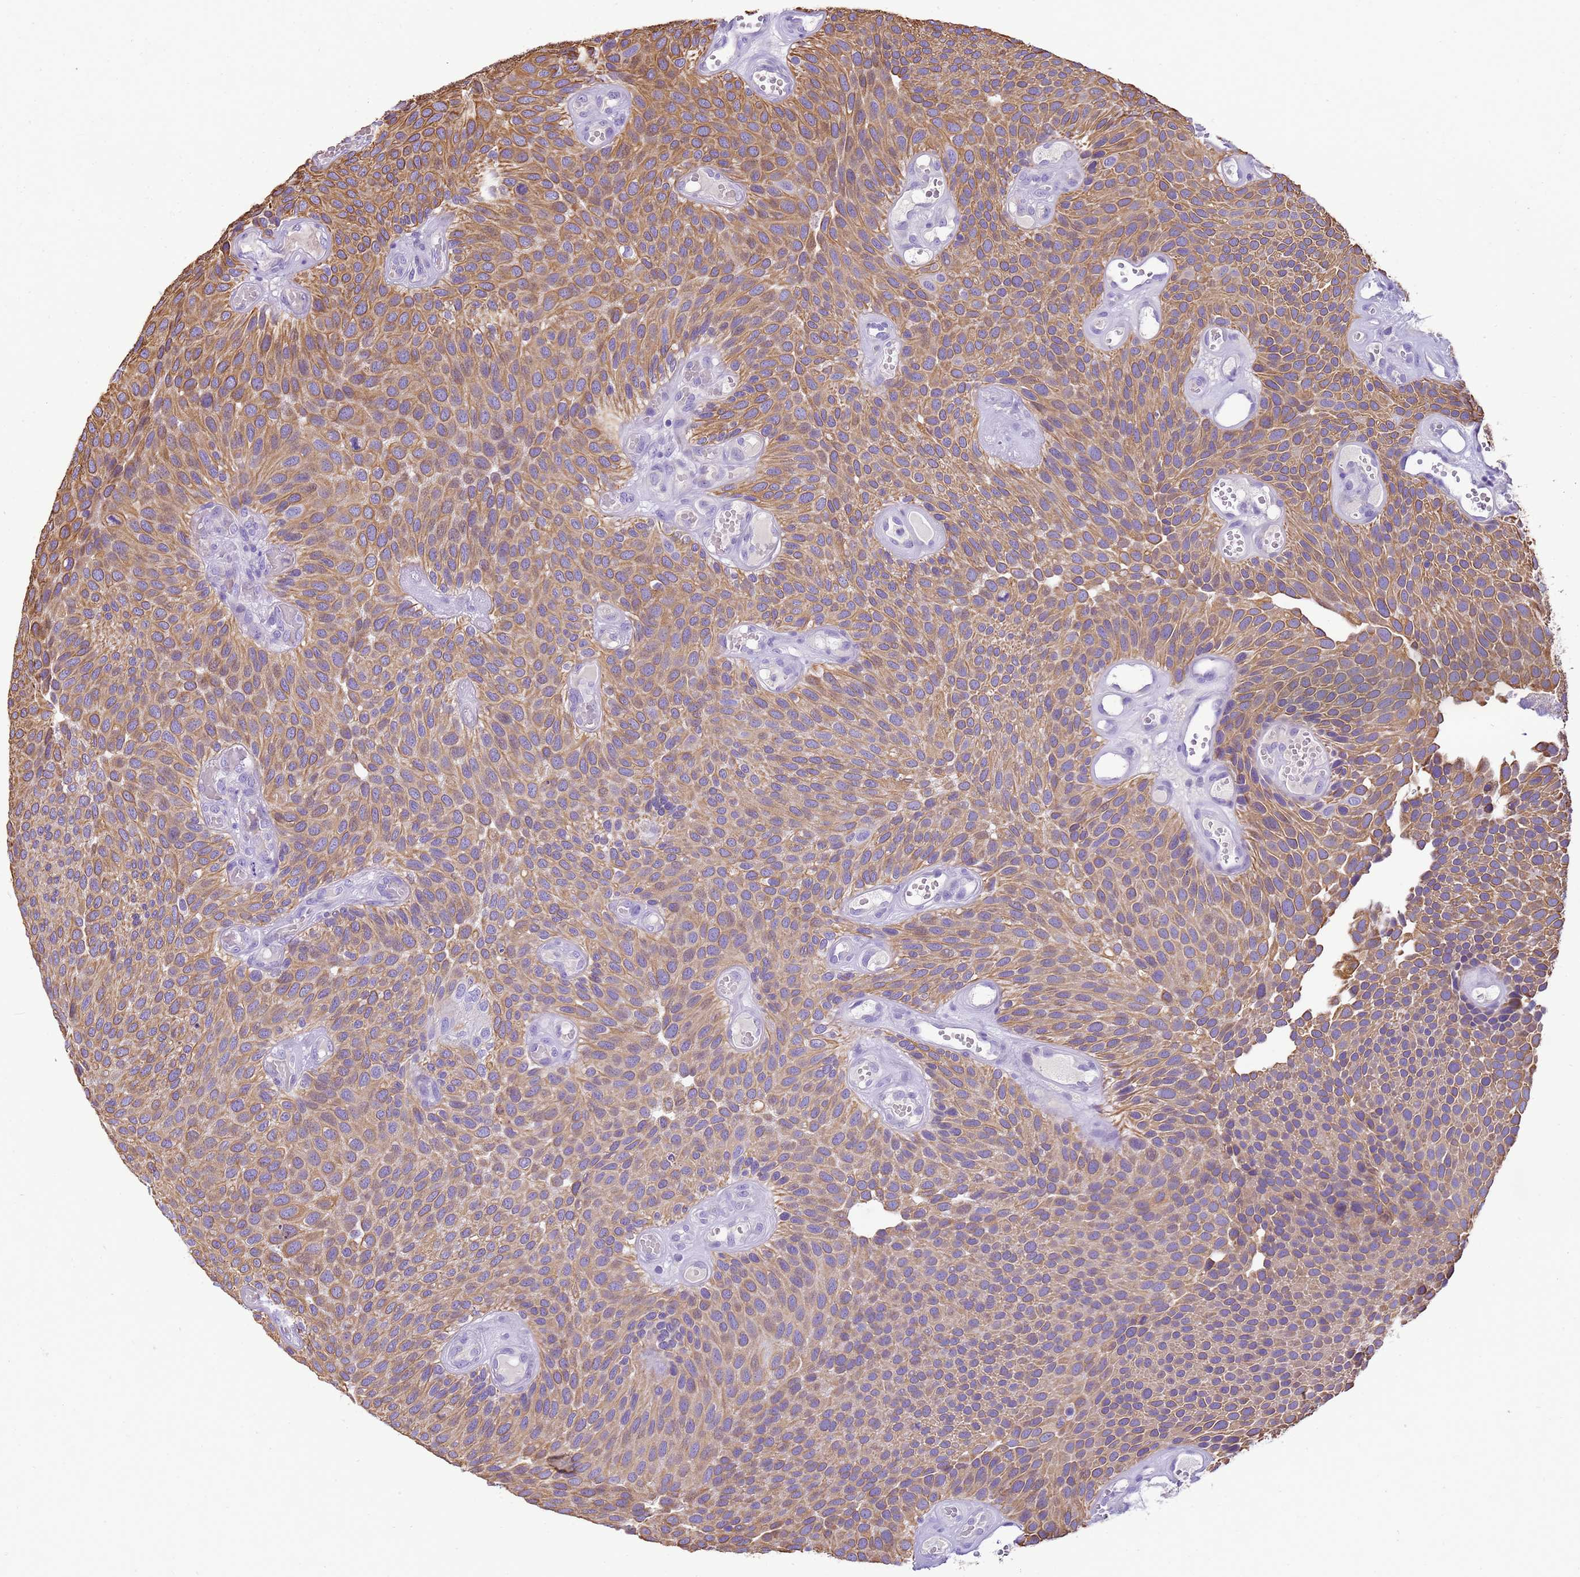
{"staining": {"intensity": "moderate", "quantity": ">75%", "location": "cytoplasmic/membranous"}, "tissue": "urothelial cancer", "cell_type": "Tumor cells", "image_type": "cancer", "snomed": [{"axis": "morphology", "description": "Urothelial carcinoma, Low grade"}, {"axis": "topography", "description": "Urinary bladder"}], "caption": "Brown immunohistochemical staining in human low-grade urothelial carcinoma reveals moderate cytoplasmic/membranous positivity in approximately >75% of tumor cells.", "gene": "PIEZO2", "patient": {"sex": "male", "age": 89}}